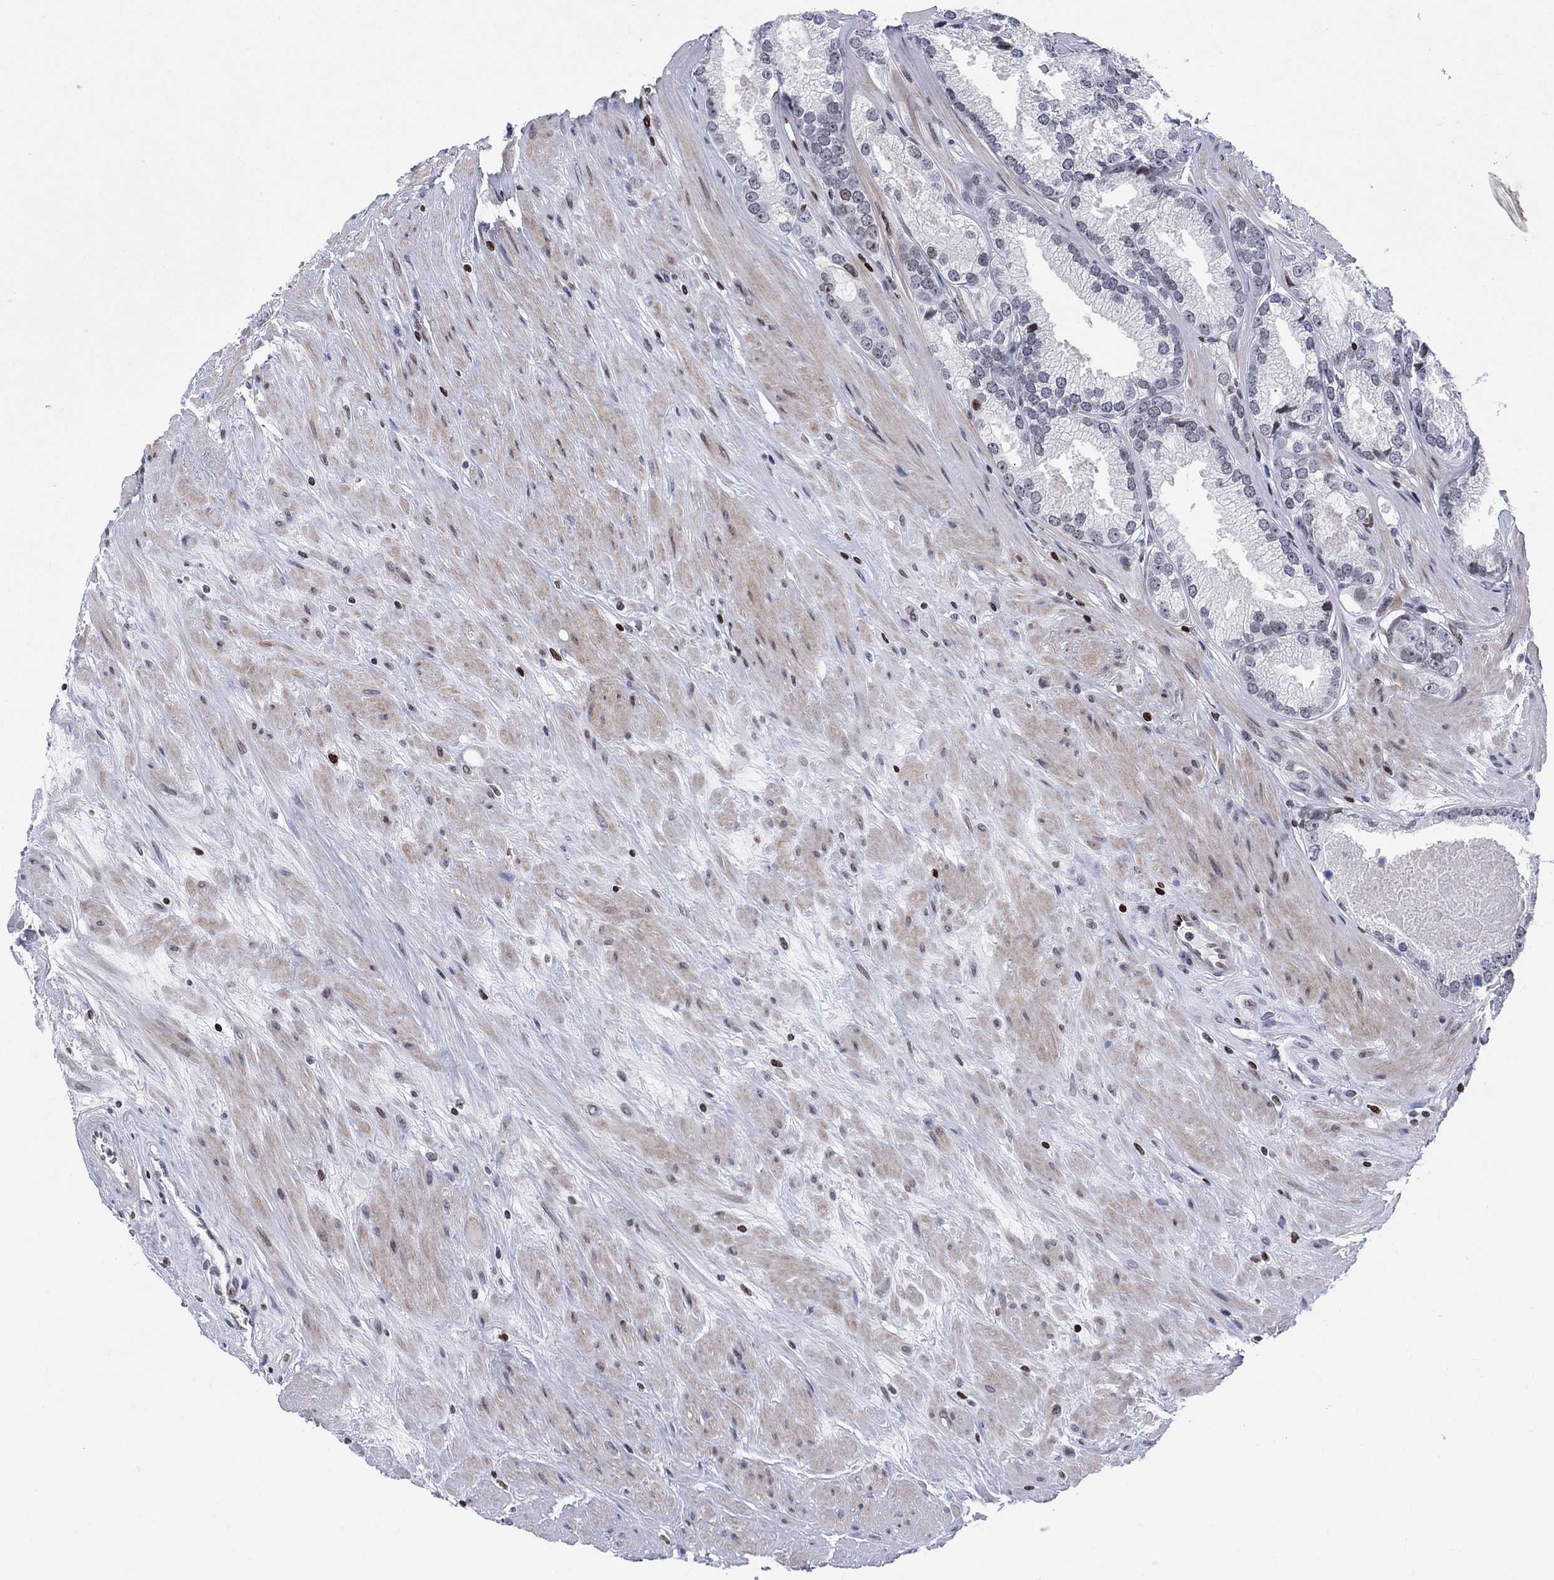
{"staining": {"intensity": "strong", "quantity": "25%-75%", "location": "nuclear"}, "tissue": "prostate cancer", "cell_type": "Tumor cells", "image_type": "cancer", "snomed": [{"axis": "morphology", "description": "Adenocarcinoma, High grade"}, {"axis": "topography", "description": "Prostate and seminal vesicle, NOS"}], "caption": "This is an image of IHC staining of prostate adenocarcinoma (high-grade), which shows strong expression in the nuclear of tumor cells.", "gene": "HMGA1", "patient": {"sex": "male", "age": 62}}